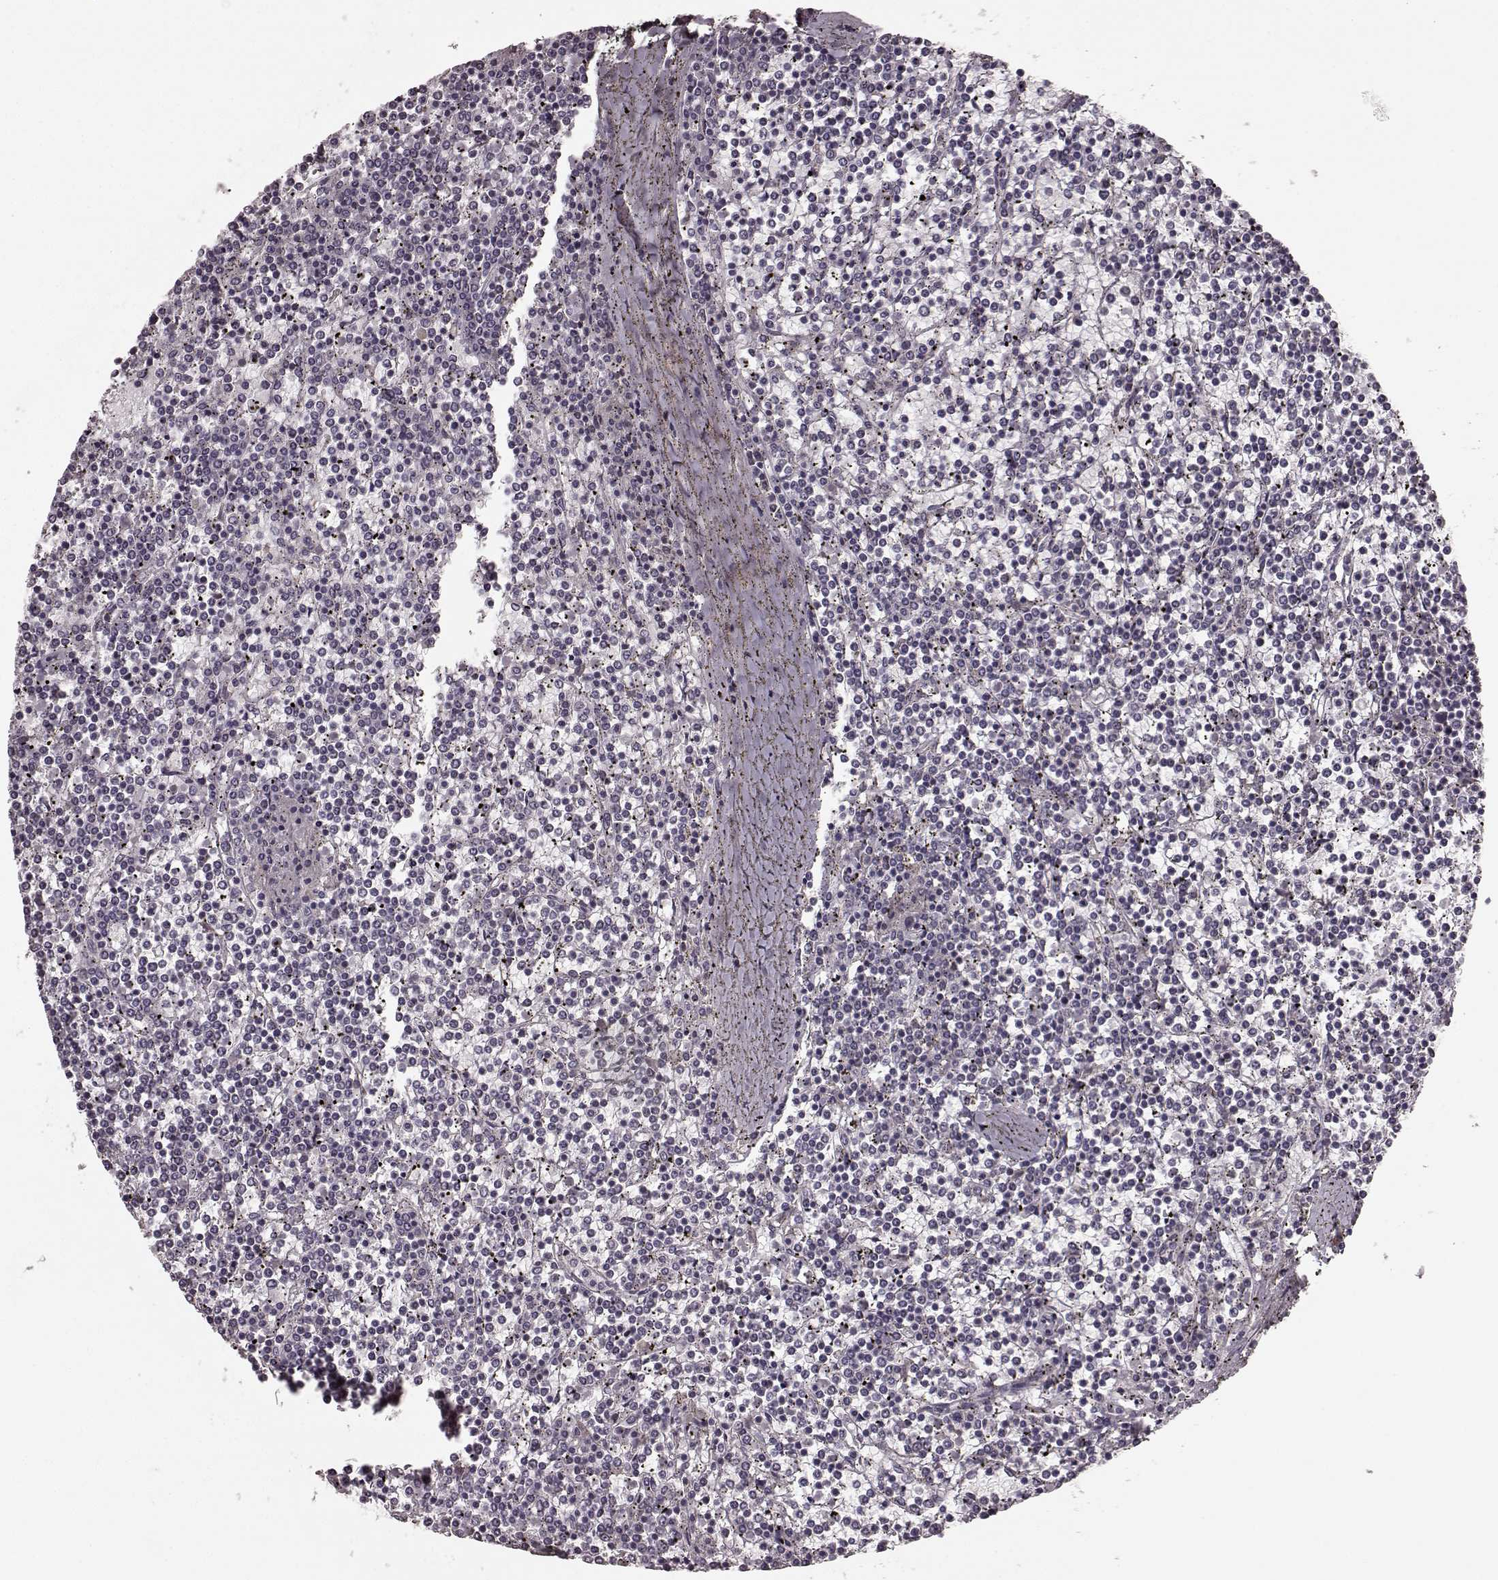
{"staining": {"intensity": "negative", "quantity": "none", "location": "none"}, "tissue": "lymphoma", "cell_type": "Tumor cells", "image_type": "cancer", "snomed": [{"axis": "morphology", "description": "Malignant lymphoma, non-Hodgkin's type, Low grade"}, {"axis": "topography", "description": "Spleen"}], "caption": "This is an immunohistochemistry histopathology image of human malignant lymphoma, non-Hodgkin's type (low-grade). There is no positivity in tumor cells.", "gene": "PLCB4", "patient": {"sex": "female", "age": 19}}